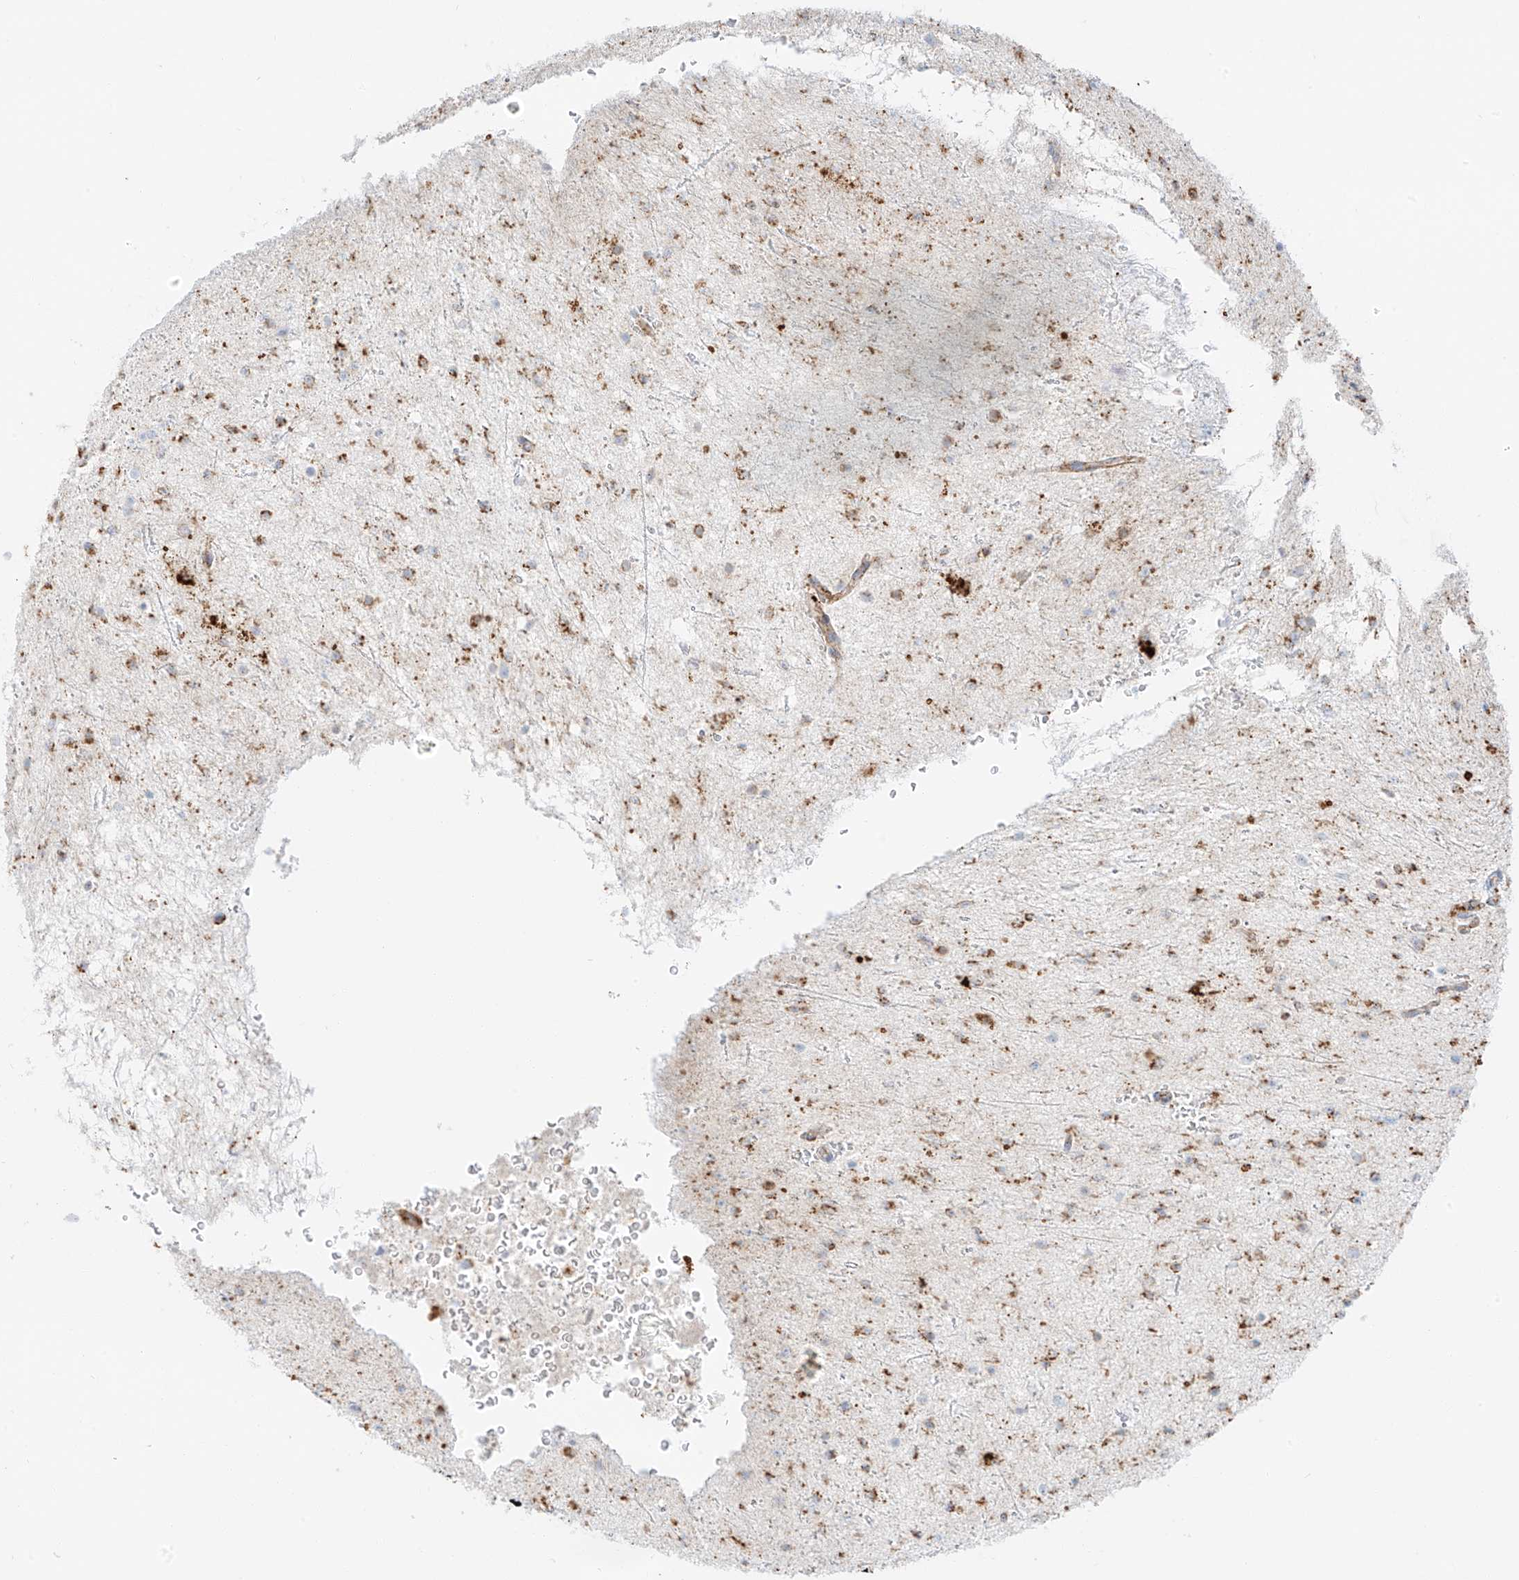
{"staining": {"intensity": "moderate", "quantity": ">75%", "location": "cytoplasmic/membranous"}, "tissue": "glioma", "cell_type": "Tumor cells", "image_type": "cancer", "snomed": [{"axis": "morphology", "description": "Glioma, malignant, Low grade"}, {"axis": "topography", "description": "Brain"}], "caption": "This micrograph reveals immunohistochemistry staining of malignant glioma (low-grade), with medium moderate cytoplasmic/membranous staining in about >75% of tumor cells.", "gene": "SLC35F6", "patient": {"sex": "female", "age": 37}}